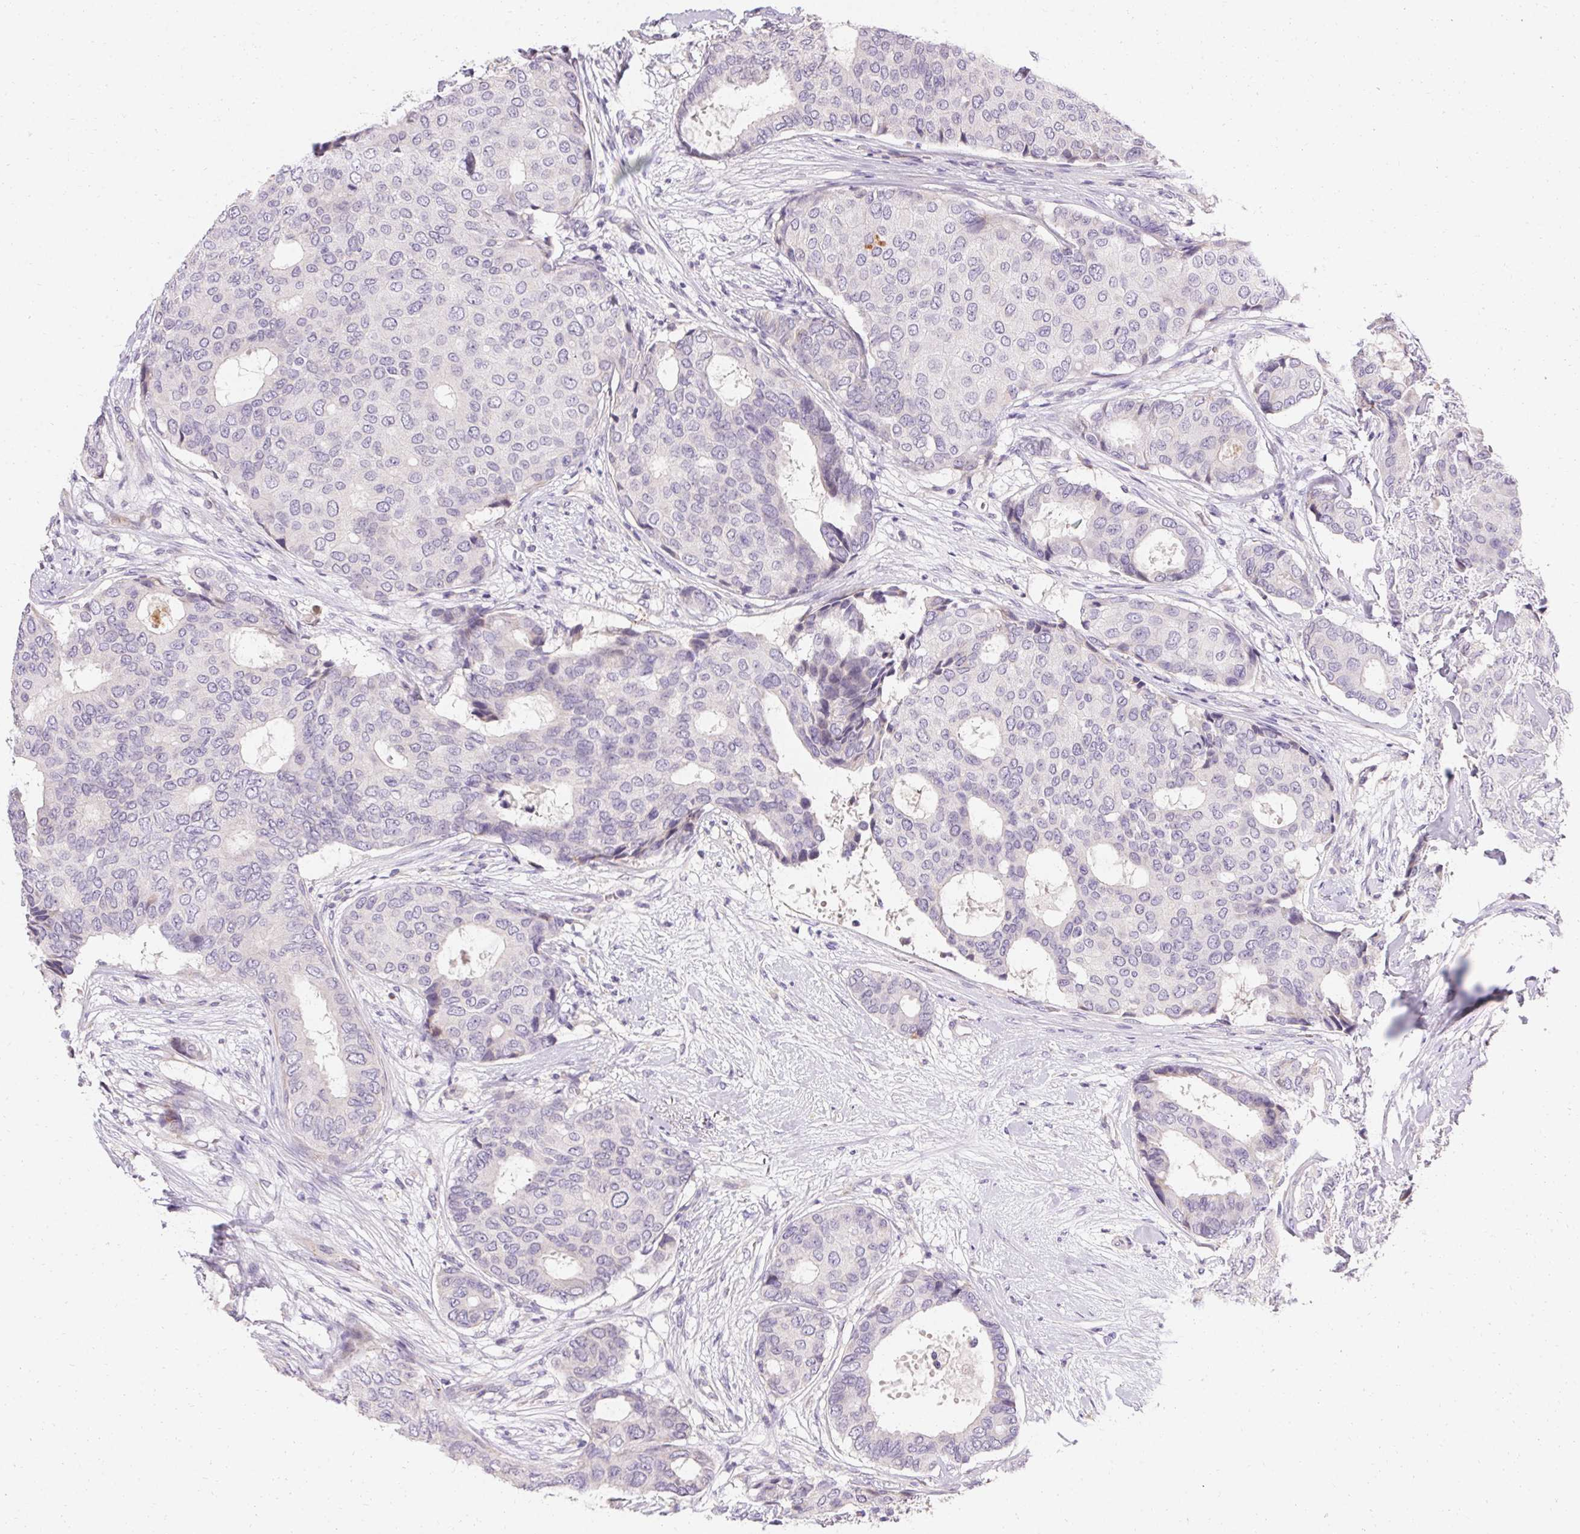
{"staining": {"intensity": "negative", "quantity": "none", "location": "none"}, "tissue": "breast cancer", "cell_type": "Tumor cells", "image_type": "cancer", "snomed": [{"axis": "morphology", "description": "Duct carcinoma"}, {"axis": "topography", "description": "Breast"}], "caption": "Immunohistochemistry histopathology image of intraductal carcinoma (breast) stained for a protein (brown), which exhibits no positivity in tumor cells.", "gene": "TRIP13", "patient": {"sex": "female", "age": 75}}